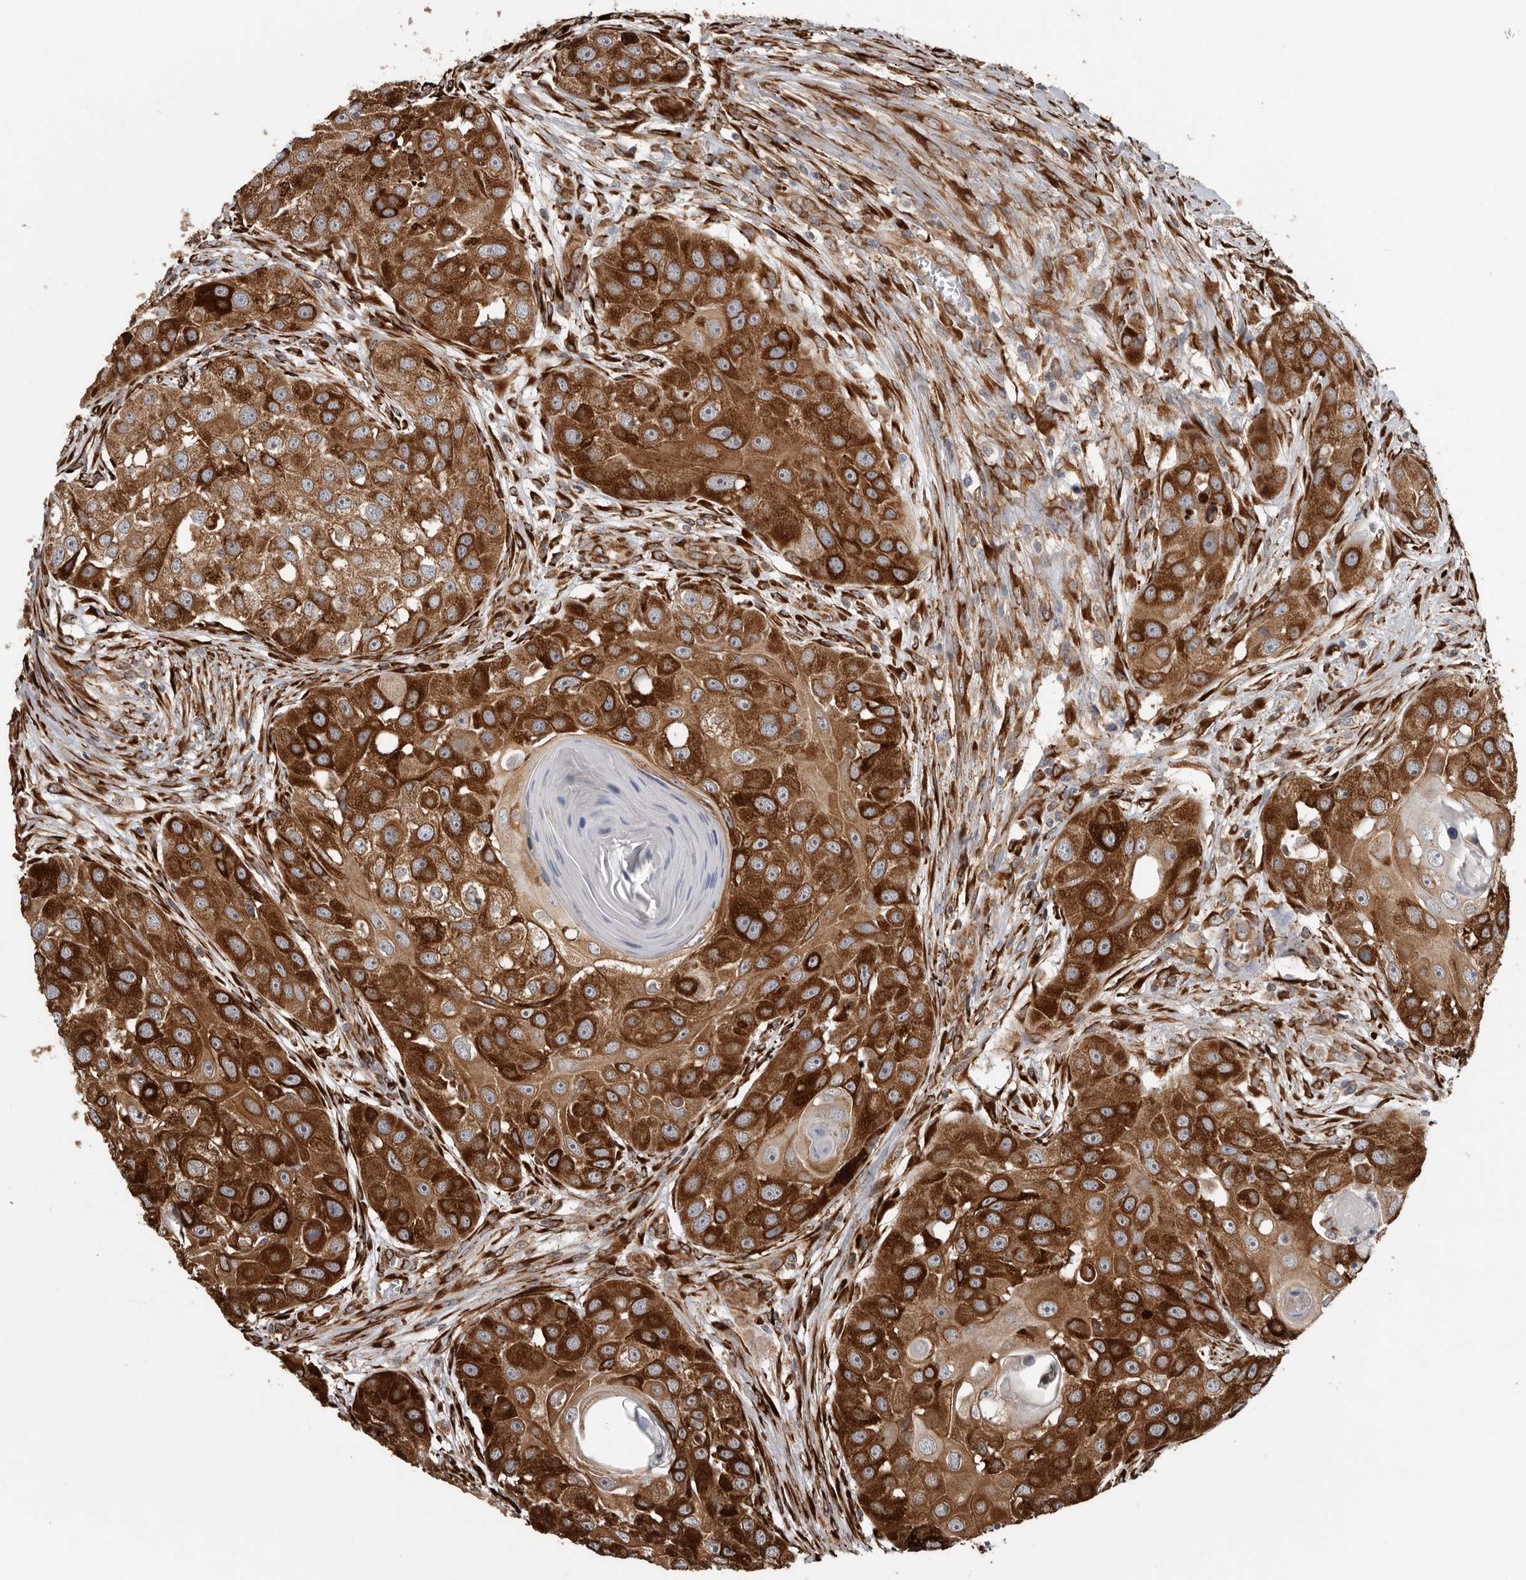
{"staining": {"intensity": "strong", "quantity": ">75%", "location": "cytoplasmic/membranous"}, "tissue": "head and neck cancer", "cell_type": "Tumor cells", "image_type": "cancer", "snomed": [{"axis": "morphology", "description": "Normal tissue, NOS"}, {"axis": "morphology", "description": "Squamous cell carcinoma, NOS"}, {"axis": "topography", "description": "Skeletal muscle"}, {"axis": "topography", "description": "Head-Neck"}], "caption": "Immunohistochemistry (DAB) staining of head and neck cancer (squamous cell carcinoma) displays strong cytoplasmic/membranous protein staining in about >75% of tumor cells.", "gene": "CEP350", "patient": {"sex": "male", "age": 51}}